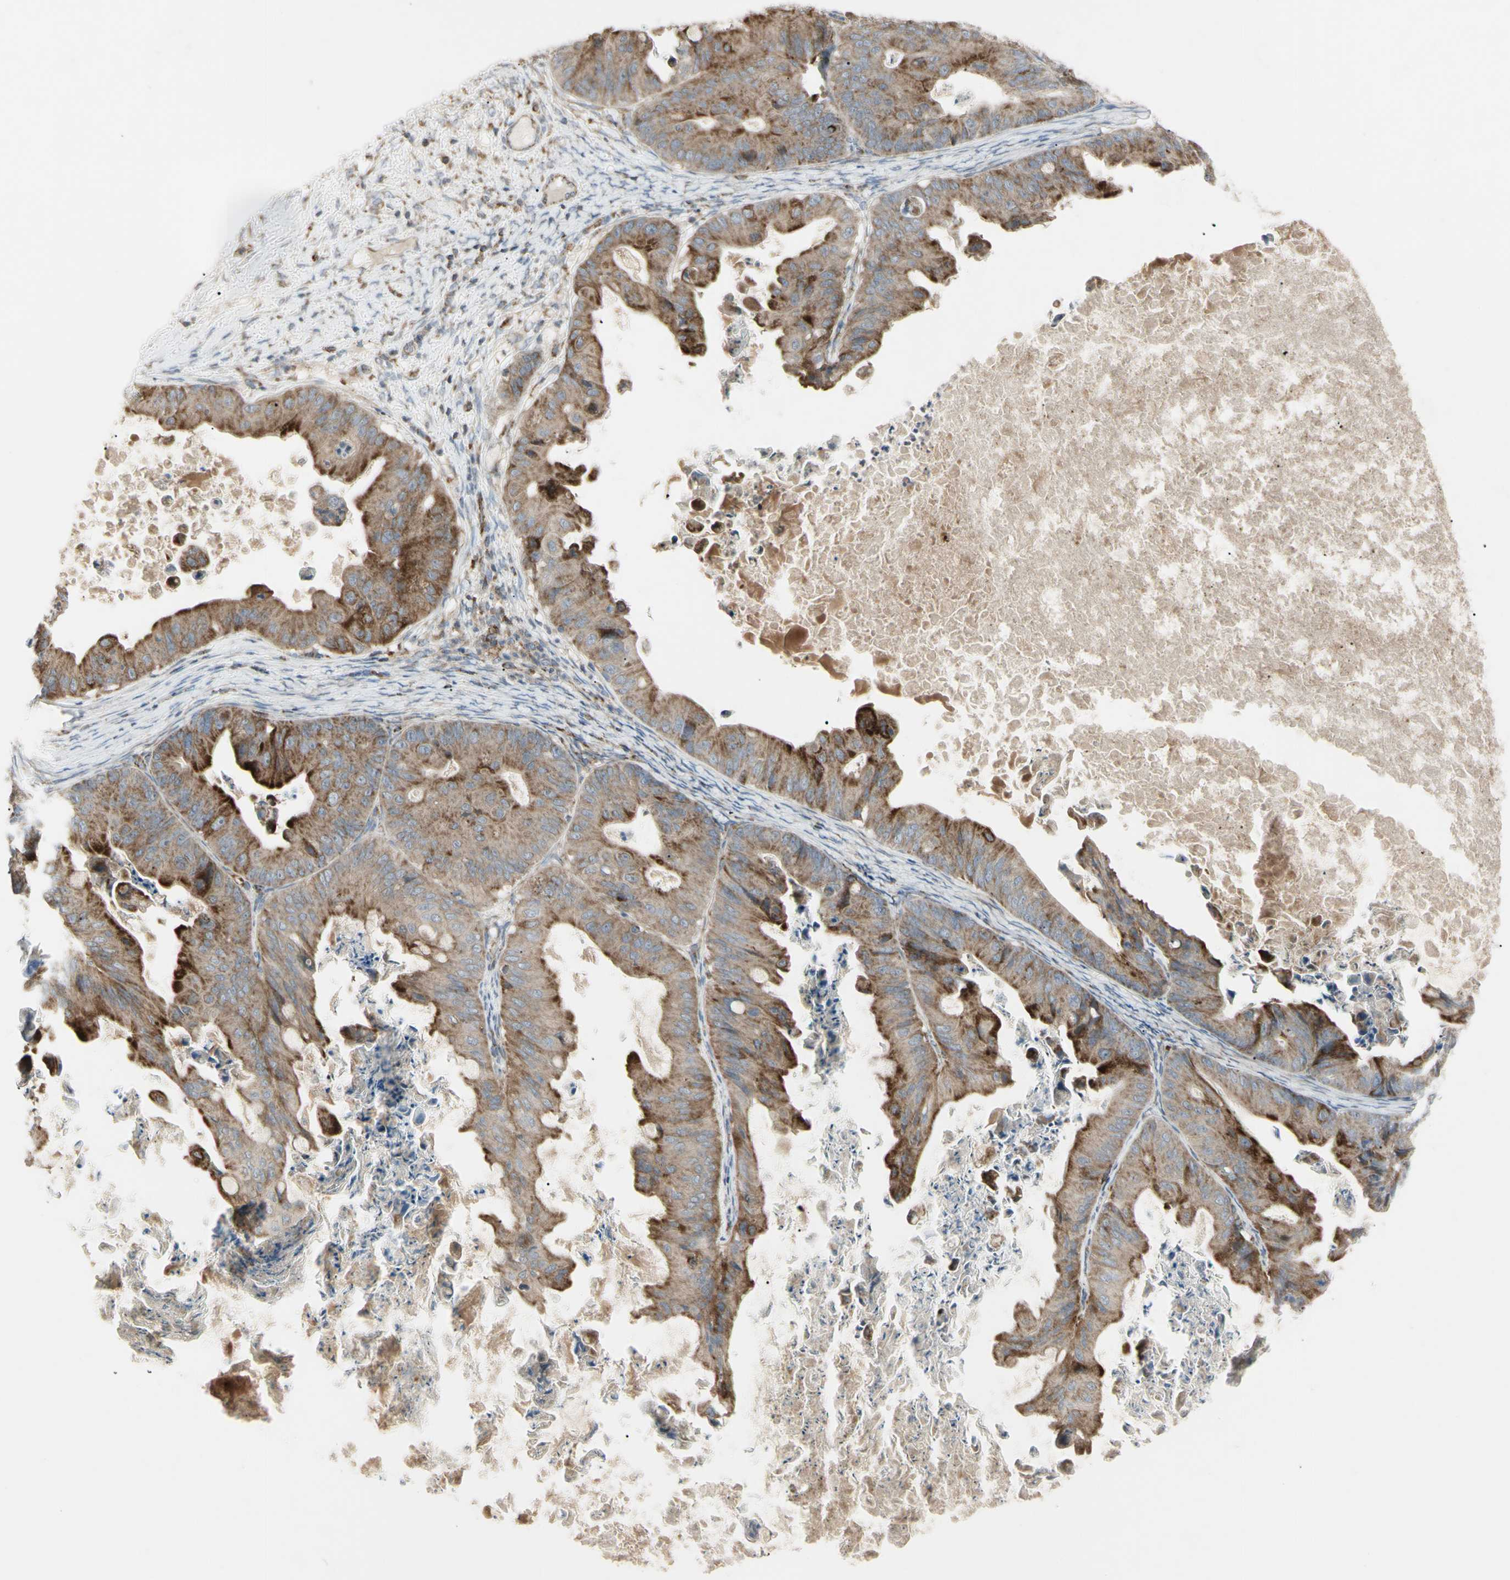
{"staining": {"intensity": "strong", "quantity": ">75%", "location": "cytoplasmic/membranous"}, "tissue": "ovarian cancer", "cell_type": "Tumor cells", "image_type": "cancer", "snomed": [{"axis": "morphology", "description": "Cystadenocarcinoma, mucinous, NOS"}, {"axis": "topography", "description": "Ovary"}], "caption": "Immunohistochemical staining of human ovarian cancer (mucinous cystadenocarcinoma) exhibits strong cytoplasmic/membranous protein expression in approximately >75% of tumor cells.", "gene": "CYB5R1", "patient": {"sex": "female", "age": 37}}